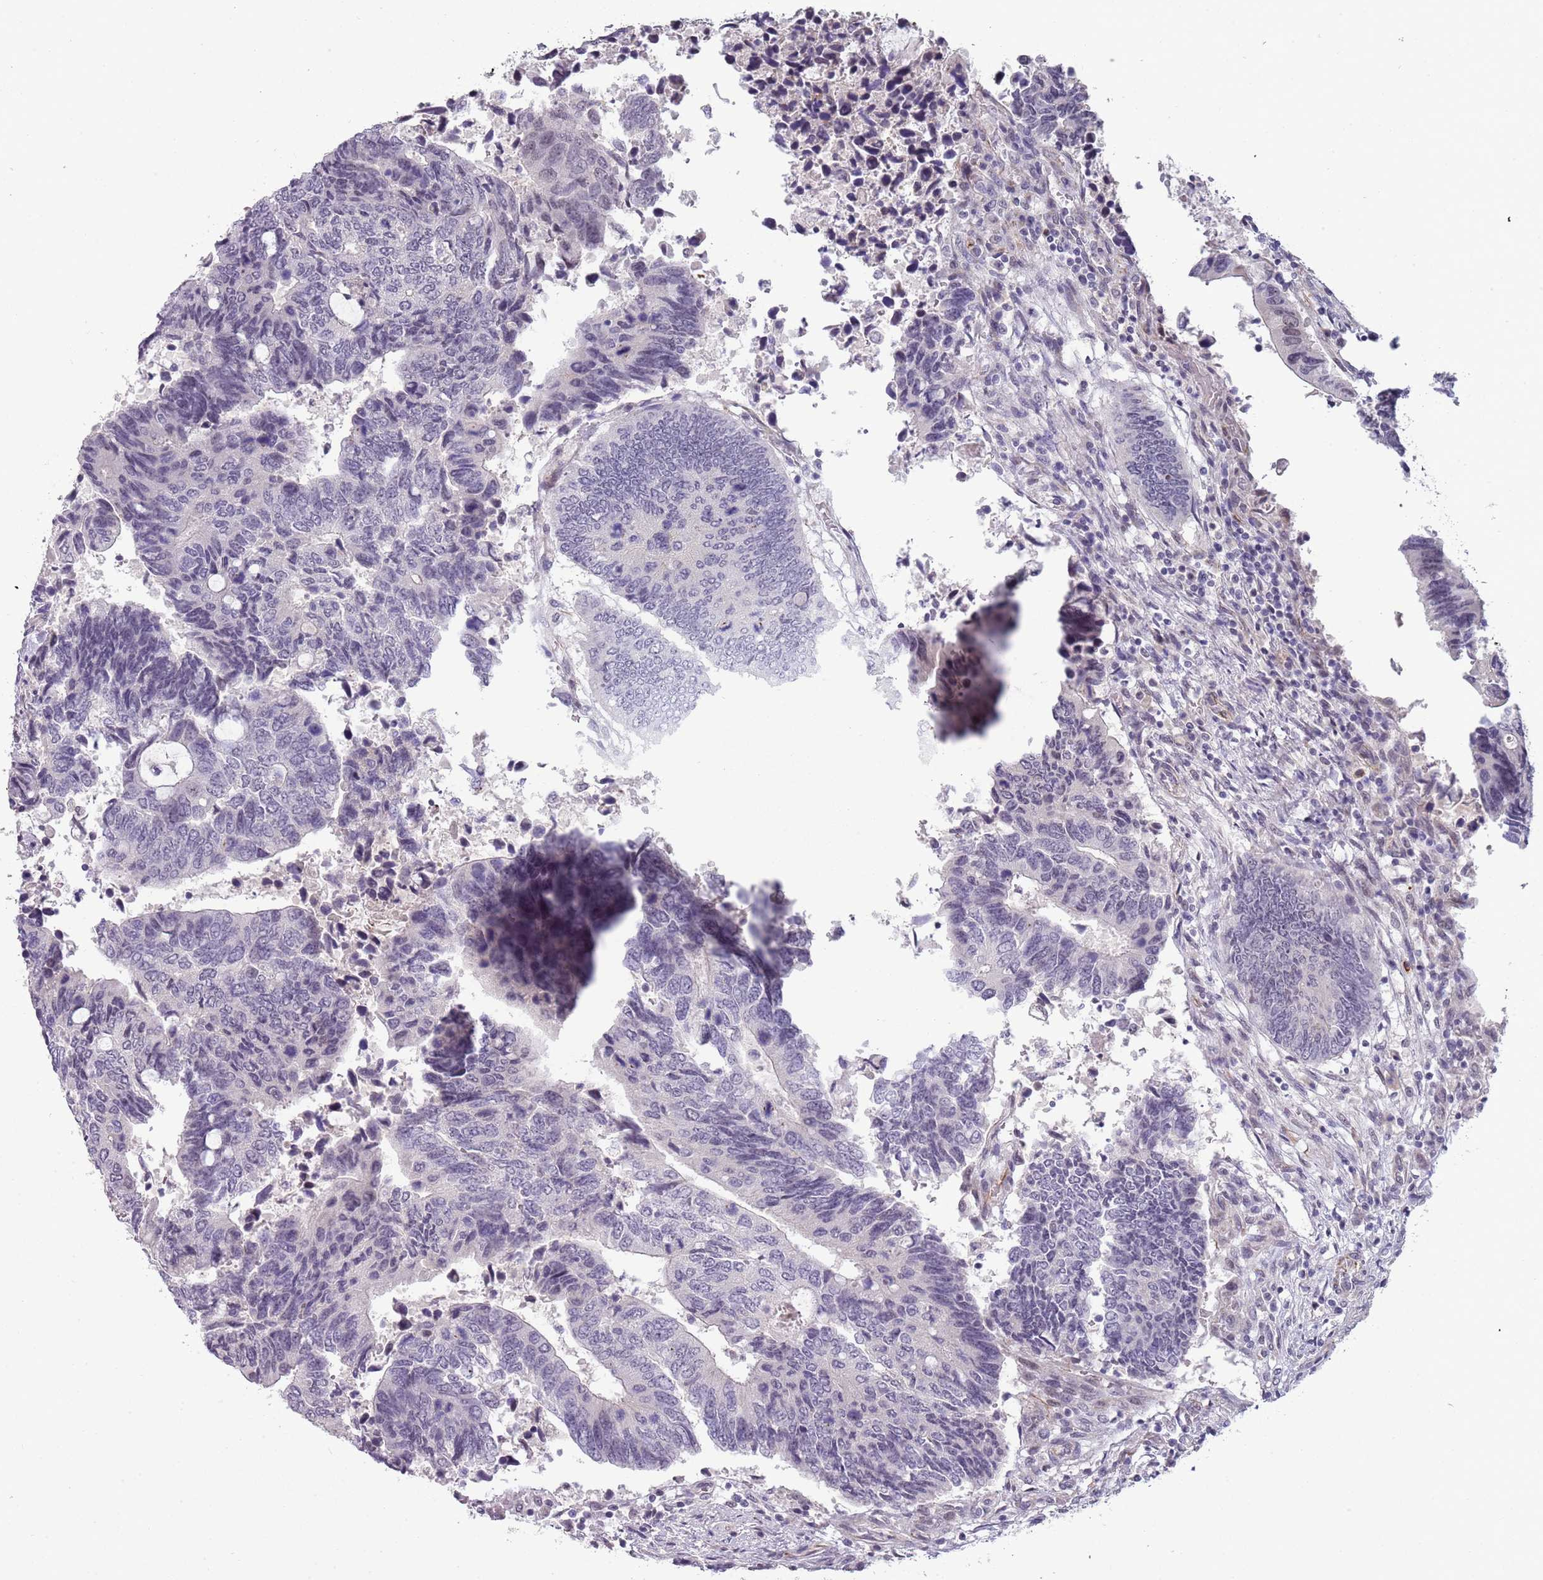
{"staining": {"intensity": "negative", "quantity": "none", "location": "none"}, "tissue": "colorectal cancer", "cell_type": "Tumor cells", "image_type": "cancer", "snomed": [{"axis": "morphology", "description": "Adenocarcinoma, NOS"}, {"axis": "topography", "description": "Colon"}], "caption": "Tumor cells are negative for brown protein staining in colorectal cancer.", "gene": "NBPF3", "patient": {"sex": "male", "age": 87}}